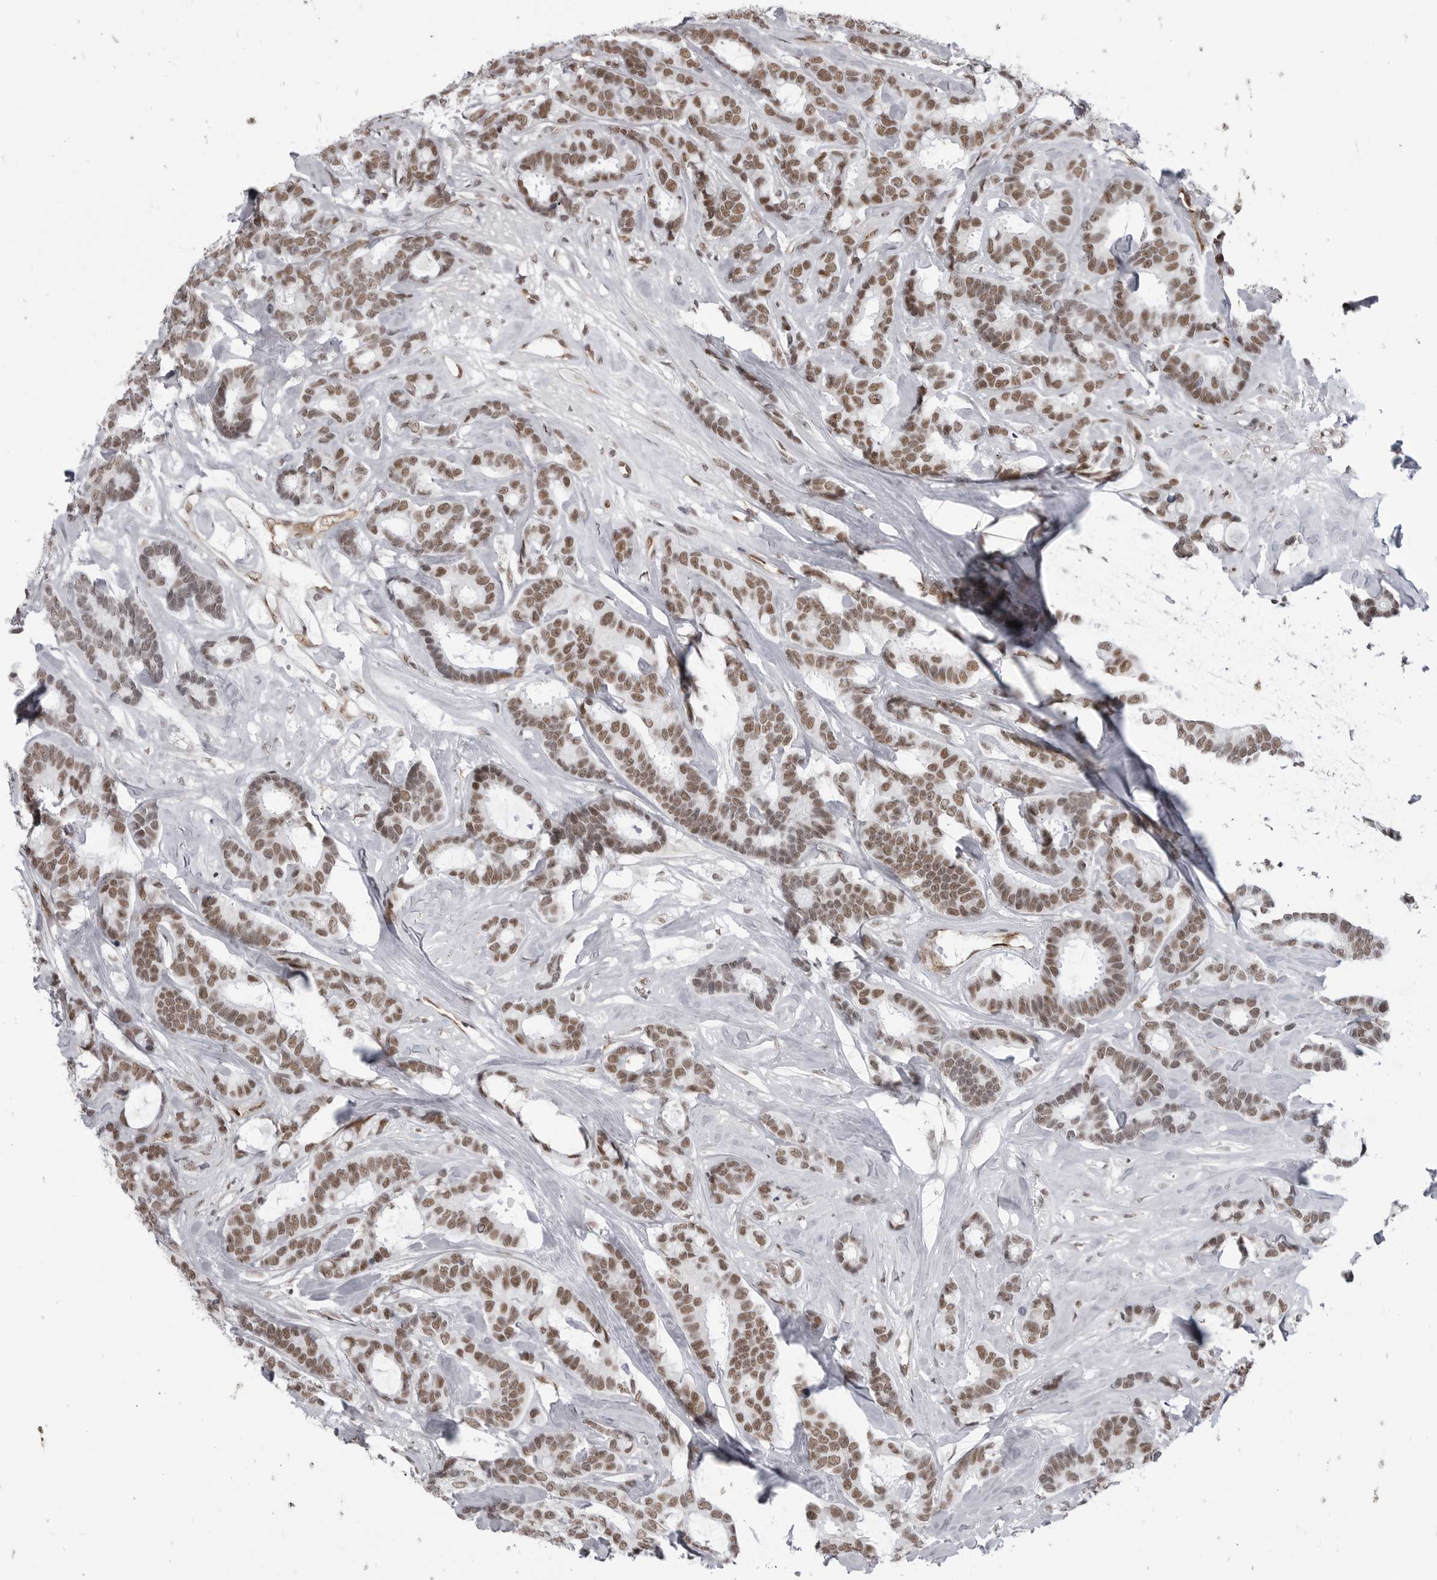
{"staining": {"intensity": "moderate", "quantity": ">75%", "location": "nuclear"}, "tissue": "breast cancer", "cell_type": "Tumor cells", "image_type": "cancer", "snomed": [{"axis": "morphology", "description": "Duct carcinoma"}, {"axis": "topography", "description": "Breast"}], "caption": "Immunohistochemical staining of infiltrating ductal carcinoma (breast) displays medium levels of moderate nuclear positivity in approximately >75% of tumor cells.", "gene": "RNF26", "patient": {"sex": "female", "age": 87}}